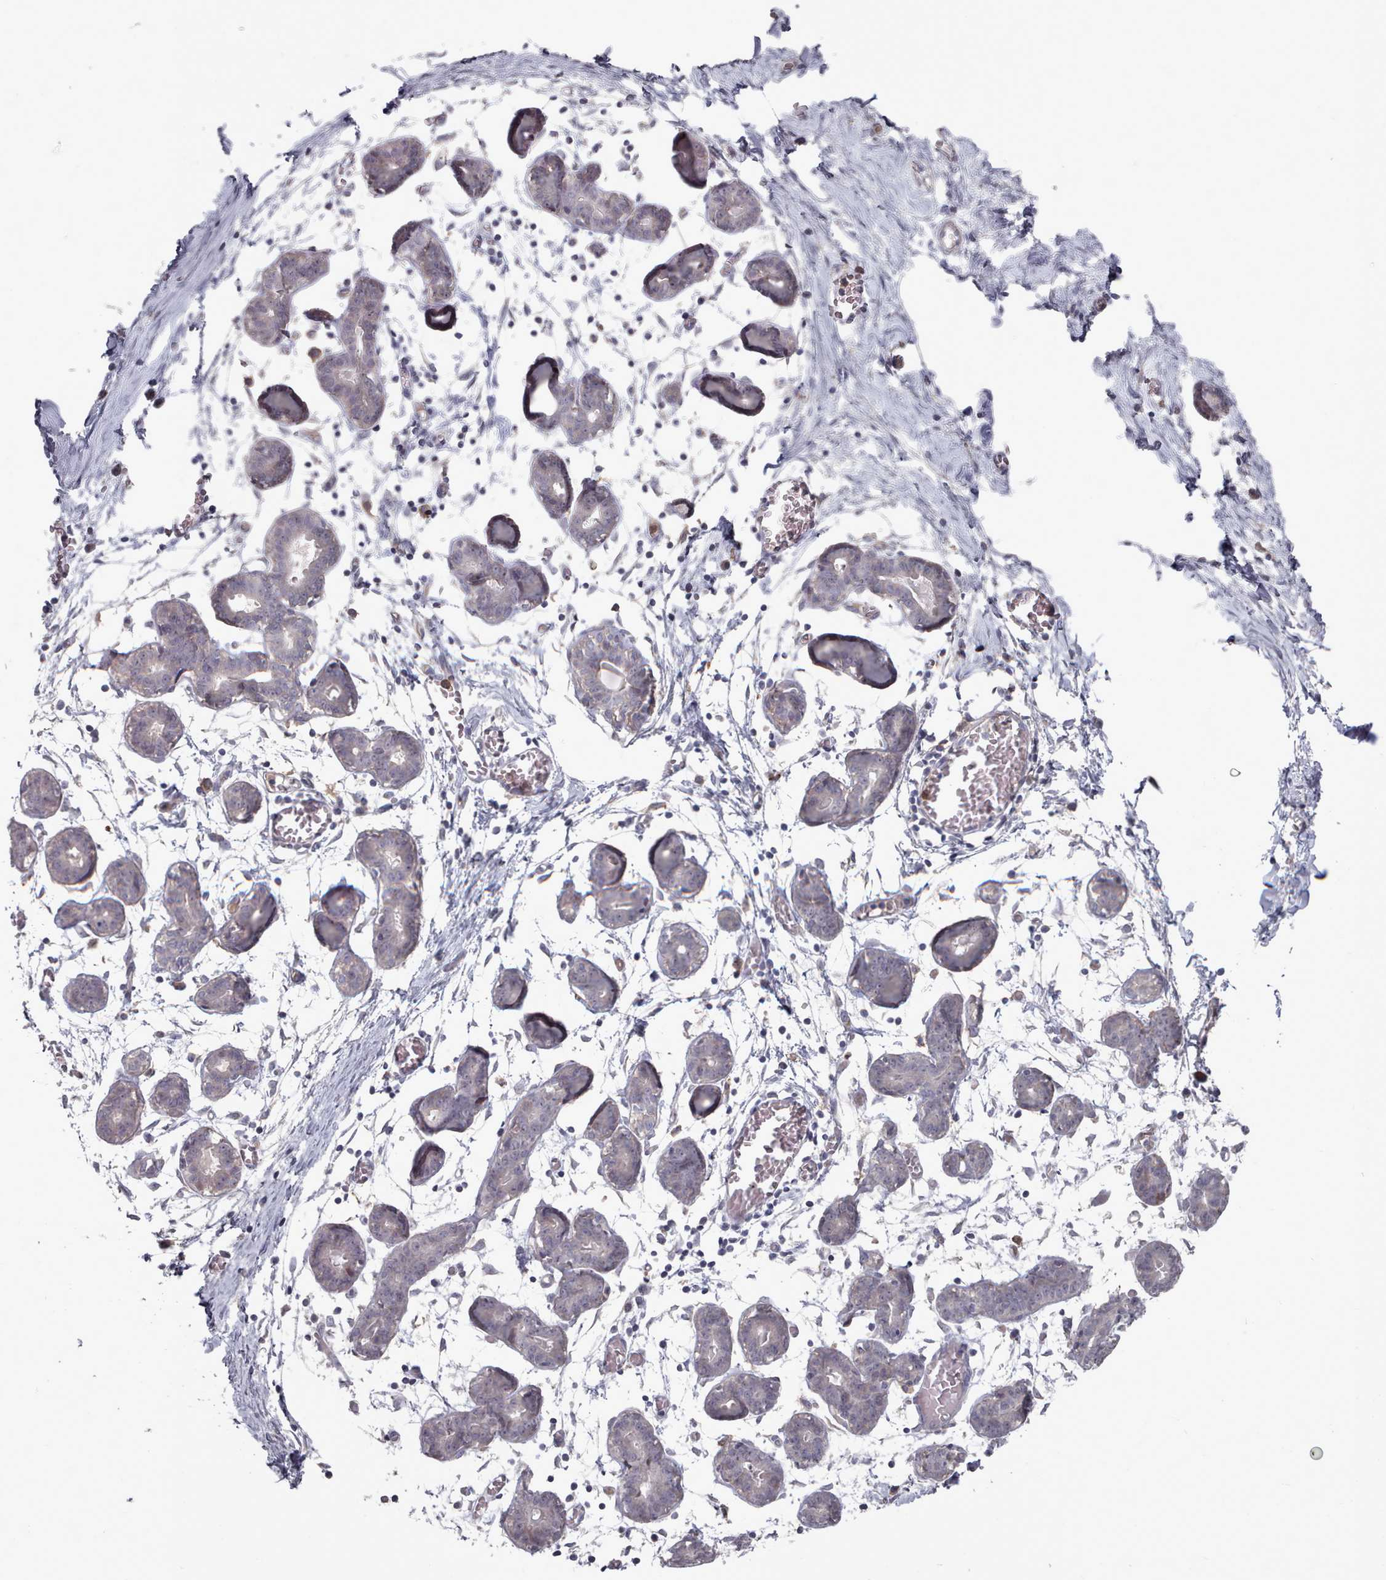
{"staining": {"intensity": "negative", "quantity": "none", "location": "none"}, "tissue": "breast", "cell_type": "Adipocytes", "image_type": "normal", "snomed": [{"axis": "morphology", "description": "Normal tissue, NOS"}, {"axis": "topography", "description": "Breast"}], "caption": "DAB immunohistochemical staining of normal breast displays no significant positivity in adipocytes. (DAB (3,3'-diaminobenzidine) IHC, high magnification).", "gene": "COL8A2", "patient": {"sex": "female", "age": 27}}